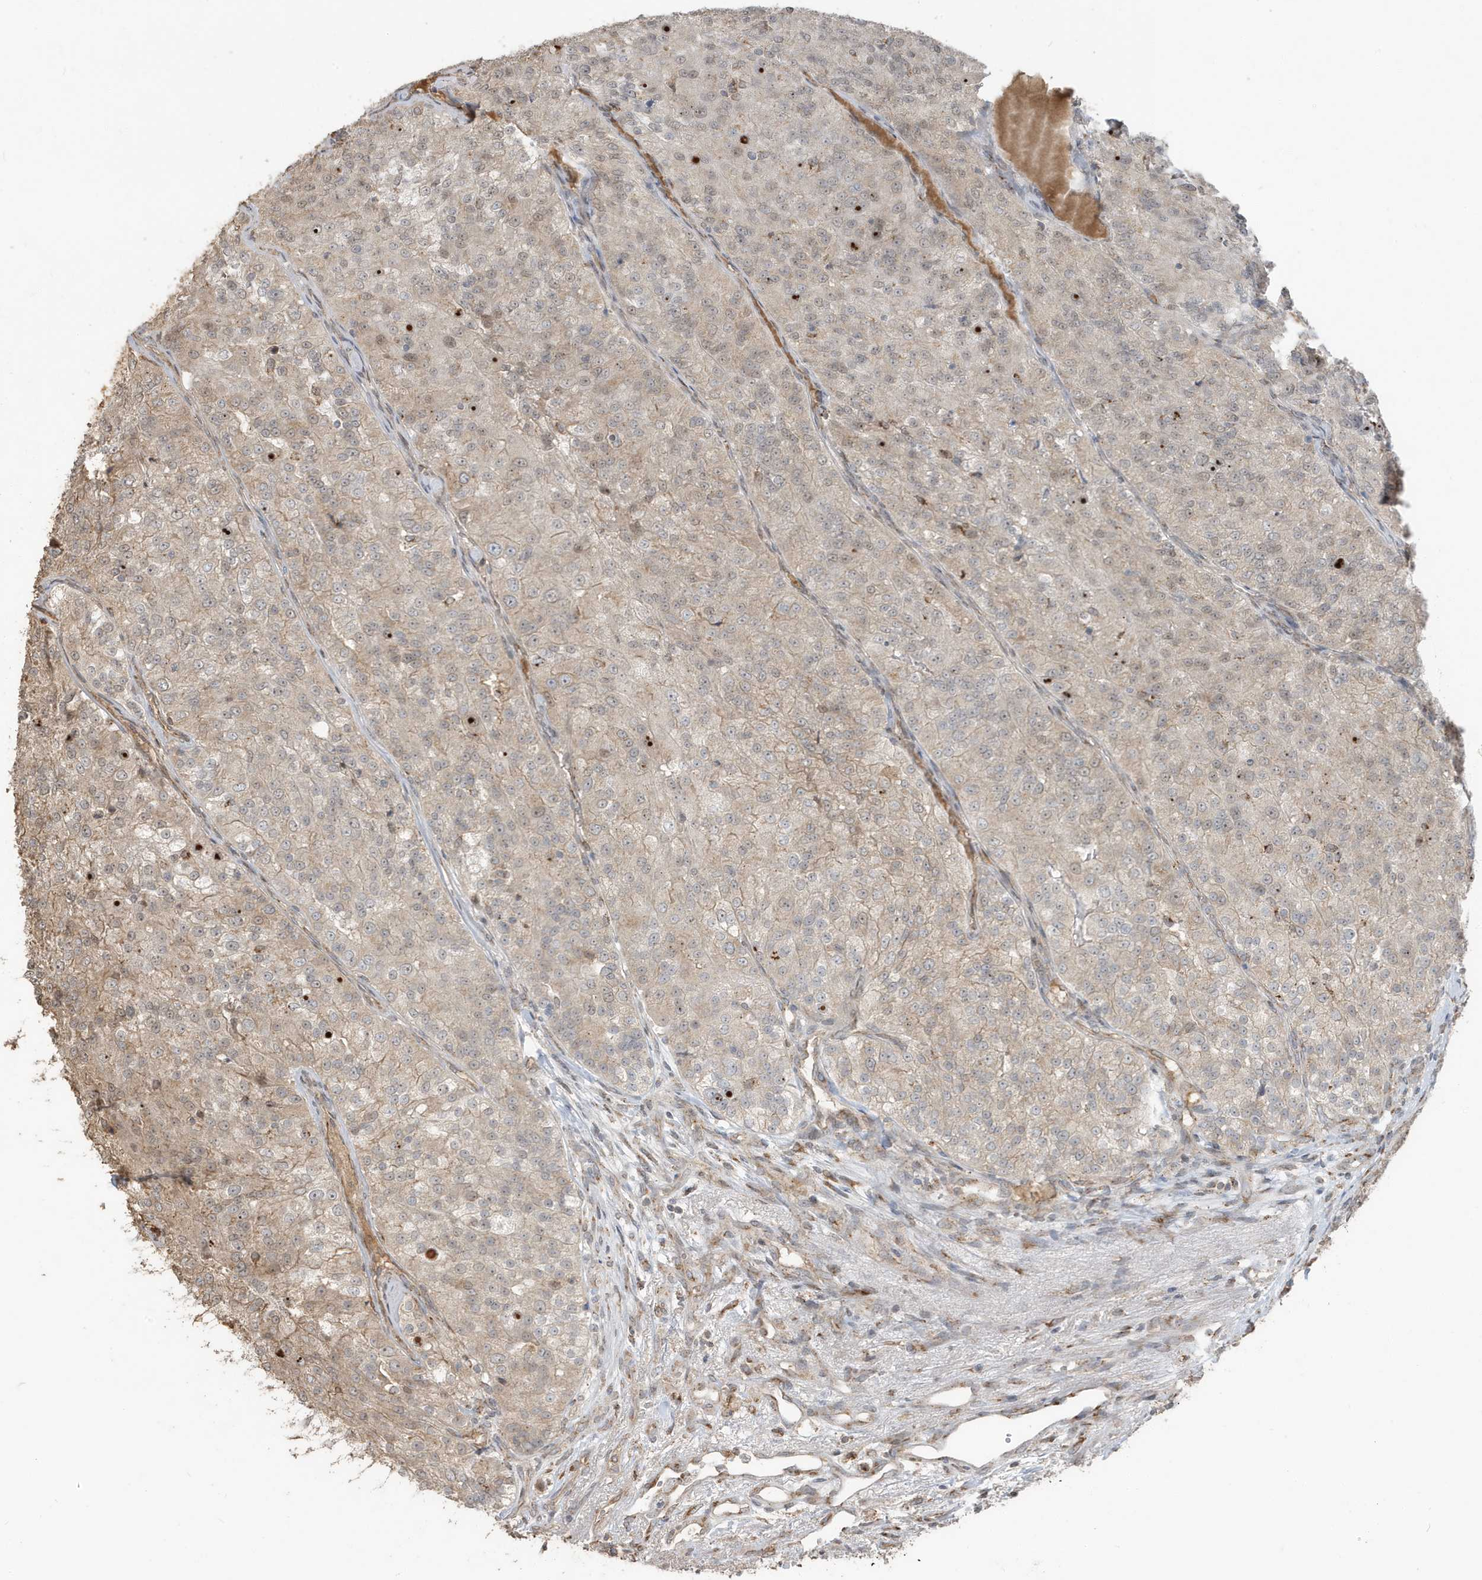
{"staining": {"intensity": "weak", "quantity": "25%-75%", "location": "cytoplasmic/membranous,nuclear"}, "tissue": "renal cancer", "cell_type": "Tumor cells", "image_type": "cancer", "snomed": [{"axis": "morphology", "description": "Adenocarcinoma, NOS"}, {"axis": "topography", "description": "Kidney"}], "caption": "Renal cancer stained with a protein marker displays weak staining in tumor cells.", "gene": "RER1", "patient": {"sex": "female", "age": 63}}